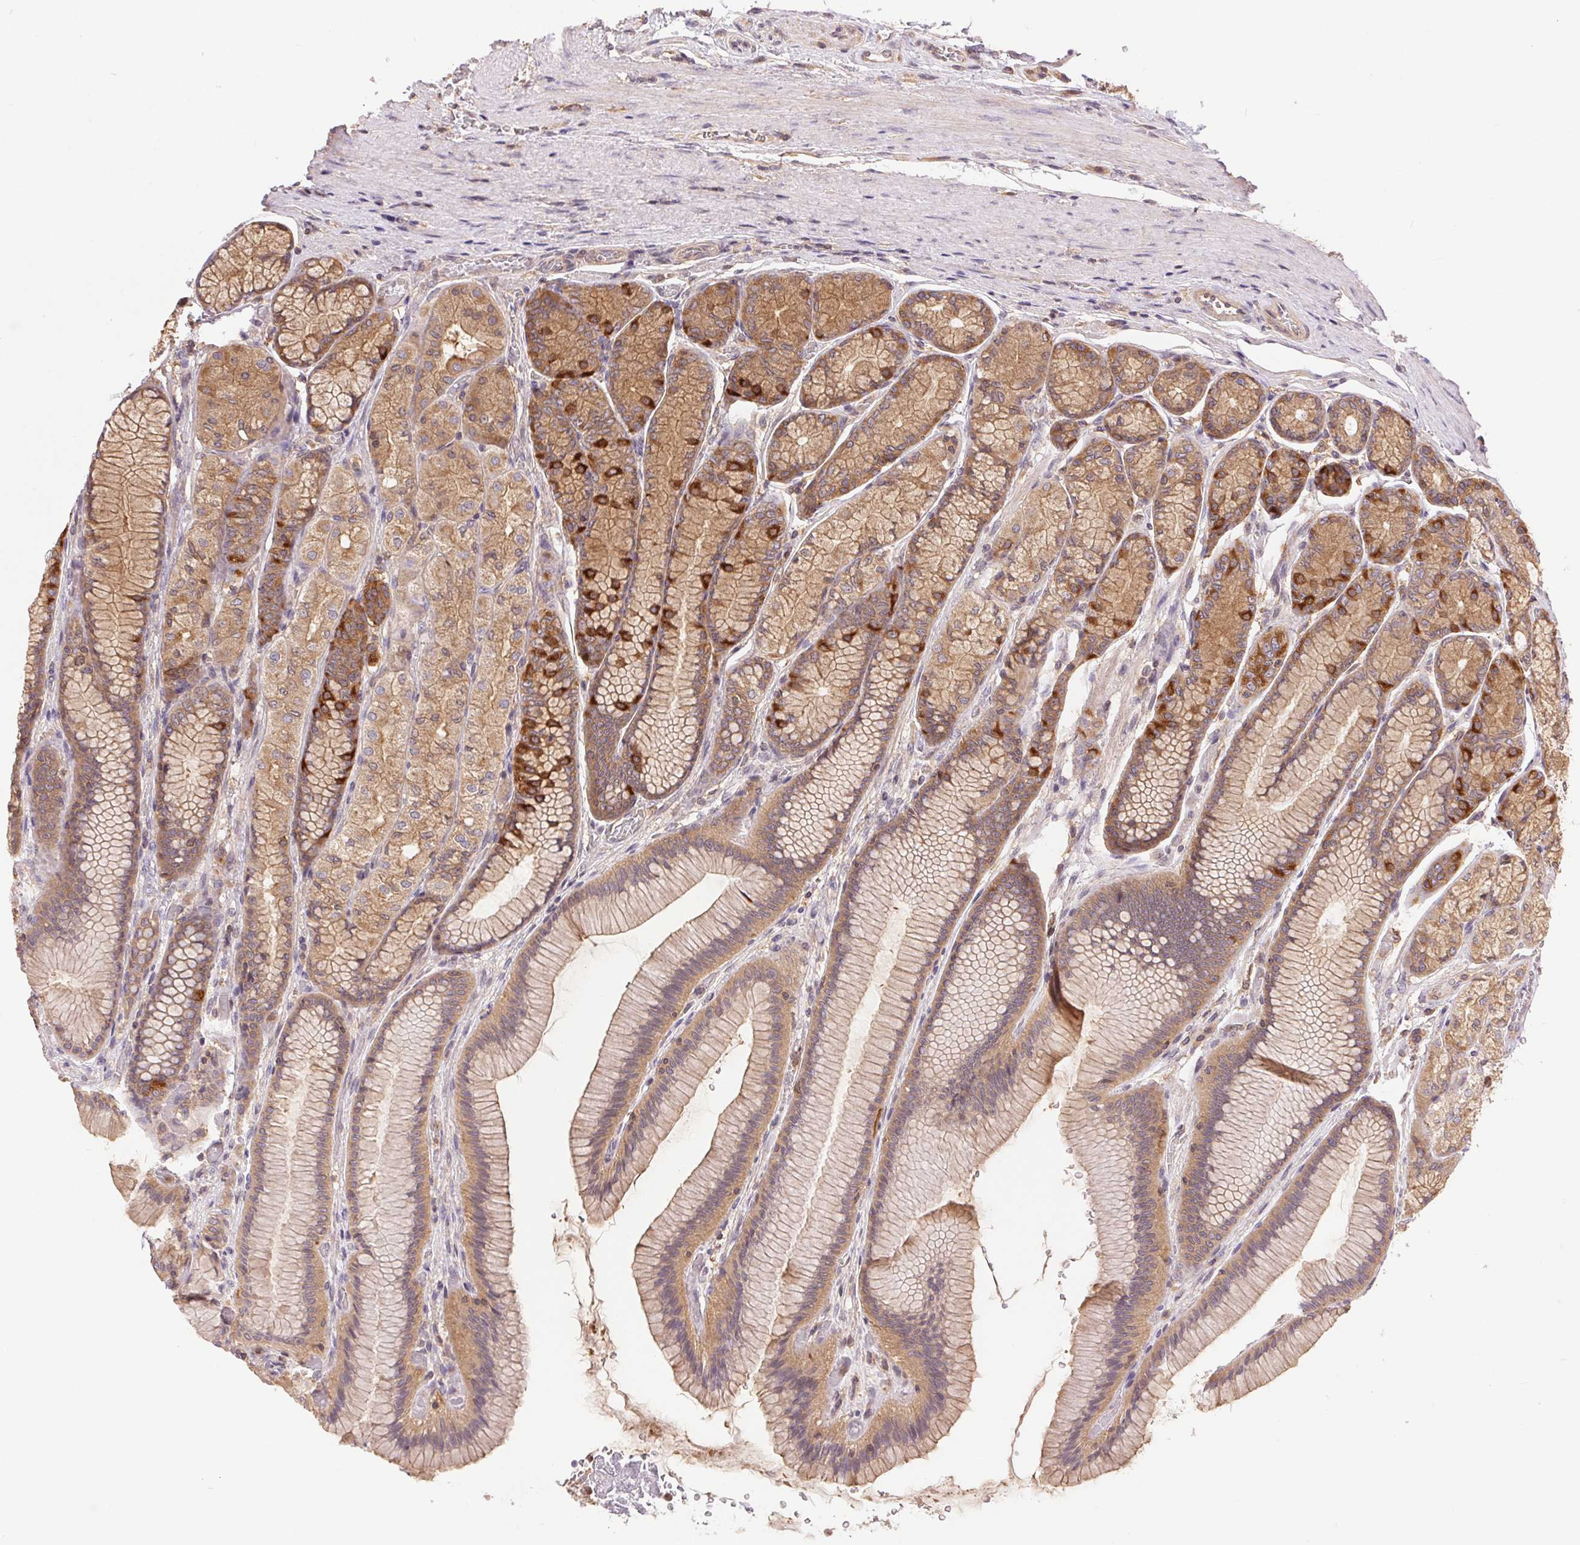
{"staining": {"intensity": "moderate", "quantity": ">75%", "location": "cytoplasmic/membranous"}, "tissue": "stomach", "cell_type": "Glandular cells", "image_type": "normal", "snomed": [{"axis": "morphology", "description": "Normal tissue, NOS"}, {"axis": "morphology", "description": "Adenocarcinoma, NOS"}, {"axis": "morphology", "description": "Adenocarcinoma, High grade"}, {"axis": "topography", "description": "Stomach, upper"}, {"axis": "topography", "description": "Stomach"}], "caption": "Protein expression analysis of unremarkable human stomach reveals moderate cytoplasmic/membranous staining in approximately >75% of glandular cells. The protein of interest is shown in brown color, while the nuclei are stained blue.", "gene": "GDI1", "patient": {"sex": "female", "age": 65}}